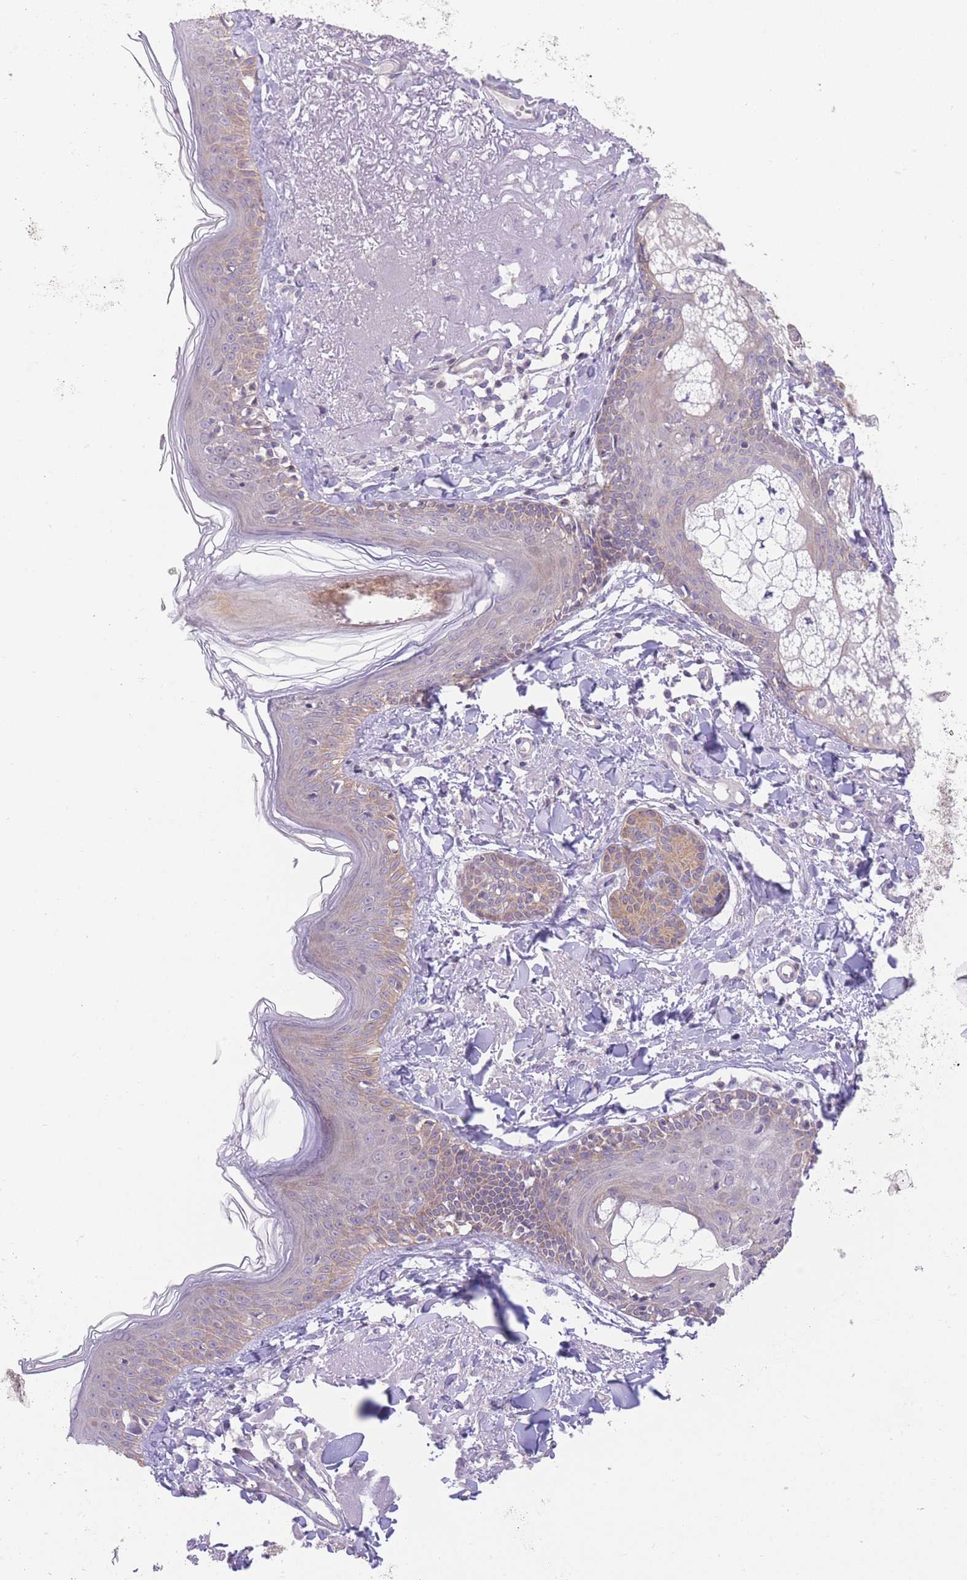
{"staining": {"intensity": "negative", "quantity": "none", "location": "none"}, "tissue": "skin", "cell_type": "Fibroblasts", "image_type": "normal", "snomed": [{"axis": "morphology", "description": "Normal tissue, NOS"}, {"axis": "morphology", "description": "Malignant melanoma, NOS"}, {"axis": "topography", "description": "Skin"}], "caption": "An image of skin stained for a protein demonstrates no brown staining in fibroblasts. Nuclei are stained in blue.", "gene": "BOLA2B", "patient": {"sex": "male", "age": 80}}